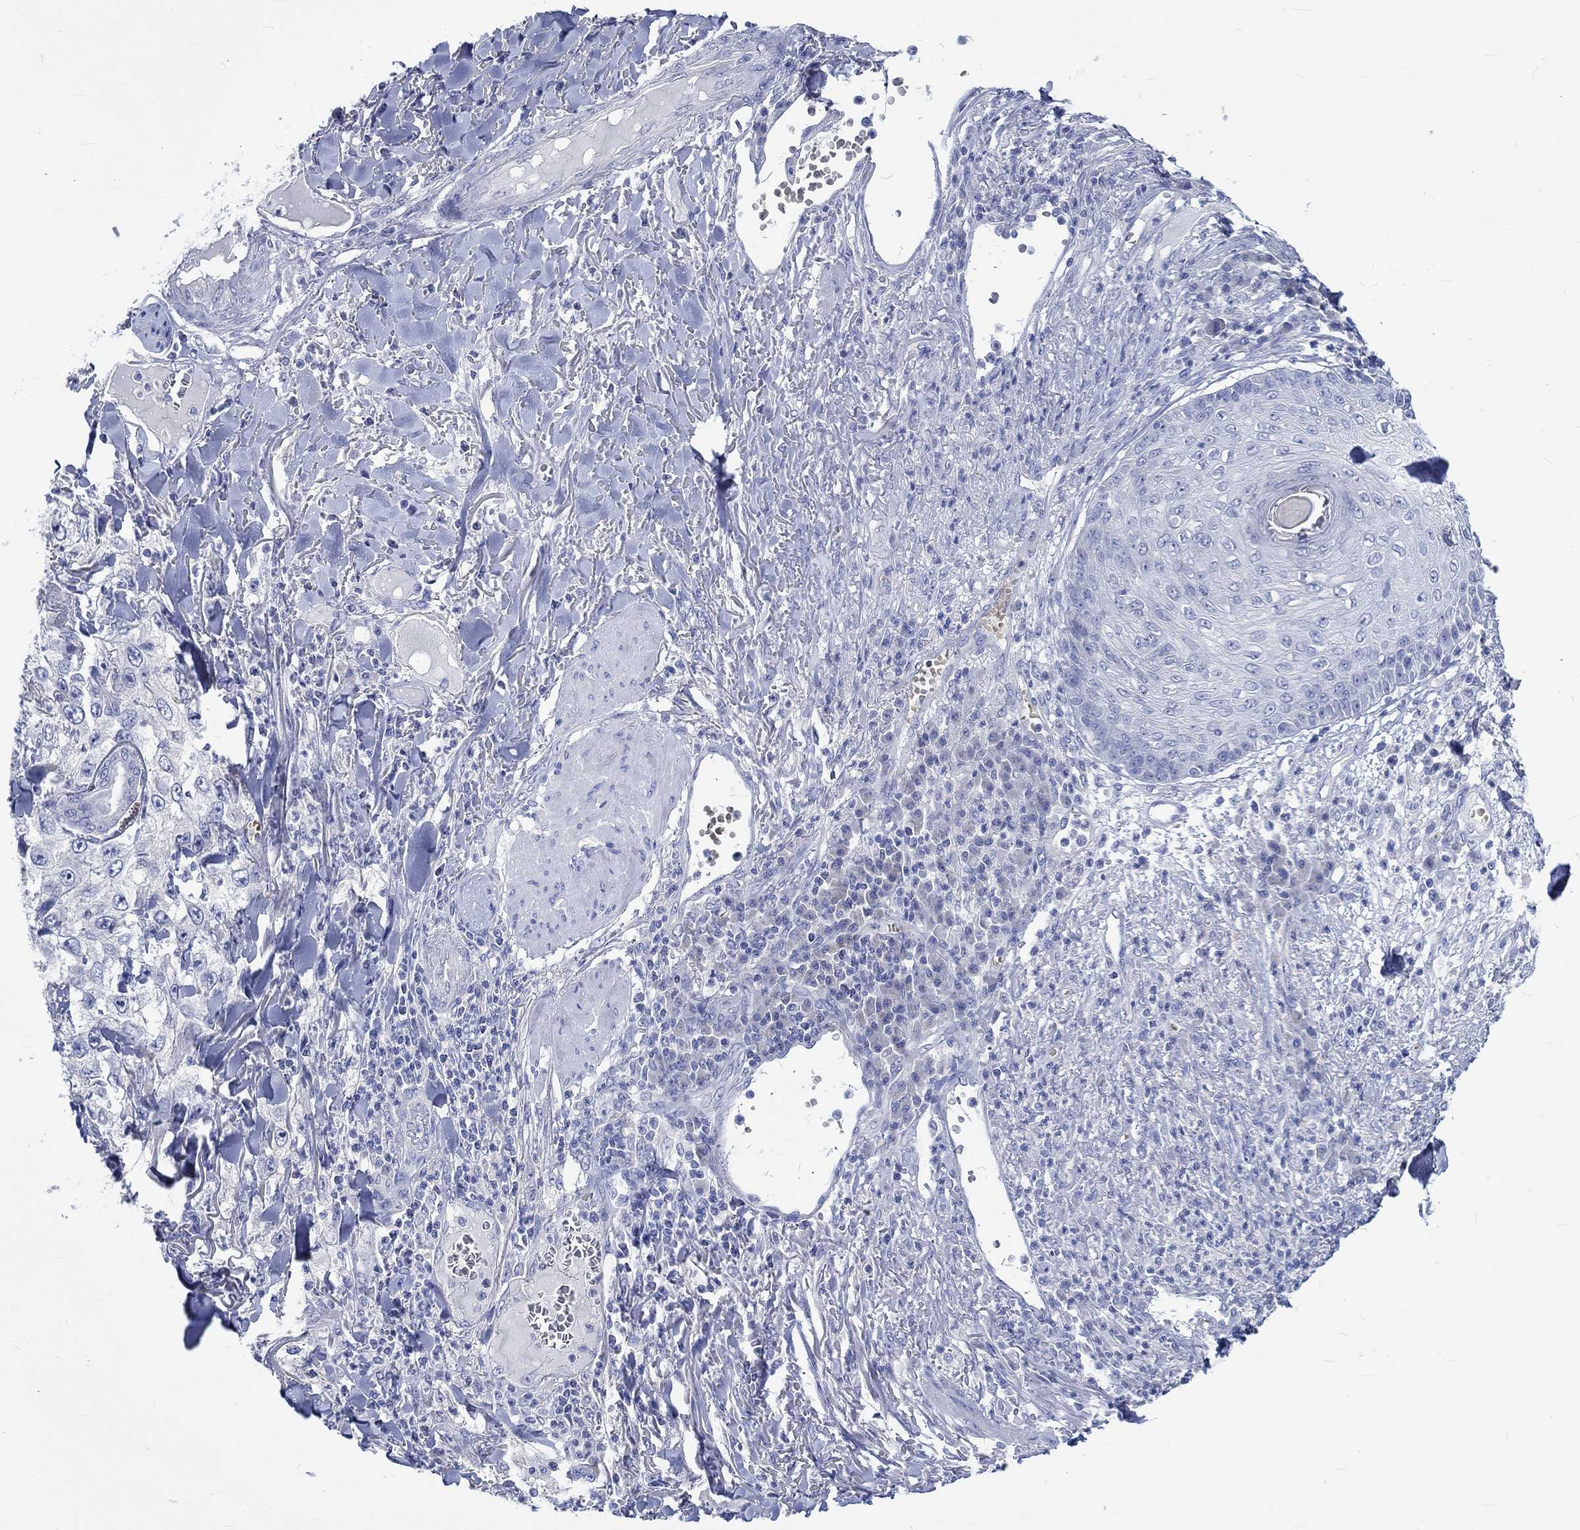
{"staining": {"intensity": "negative", "quantity": "none", "location": "none"}, "tissue": "skin cancer", "cell_type": "Tumor cells", "image_type": "cancer", "snomed": [{"axis": "morphology", "description": "Squamous cell carcinoma, NOS"}, {"axis": "topography", "description": "Skin"}], "caption": "Immunohistochemical staining of human squamous cell carcinoma (skin) demonstrates no significant positivity in tumor cells.", "gene": "KCNA1", "patient": {"sex": "male", "age": 82}}